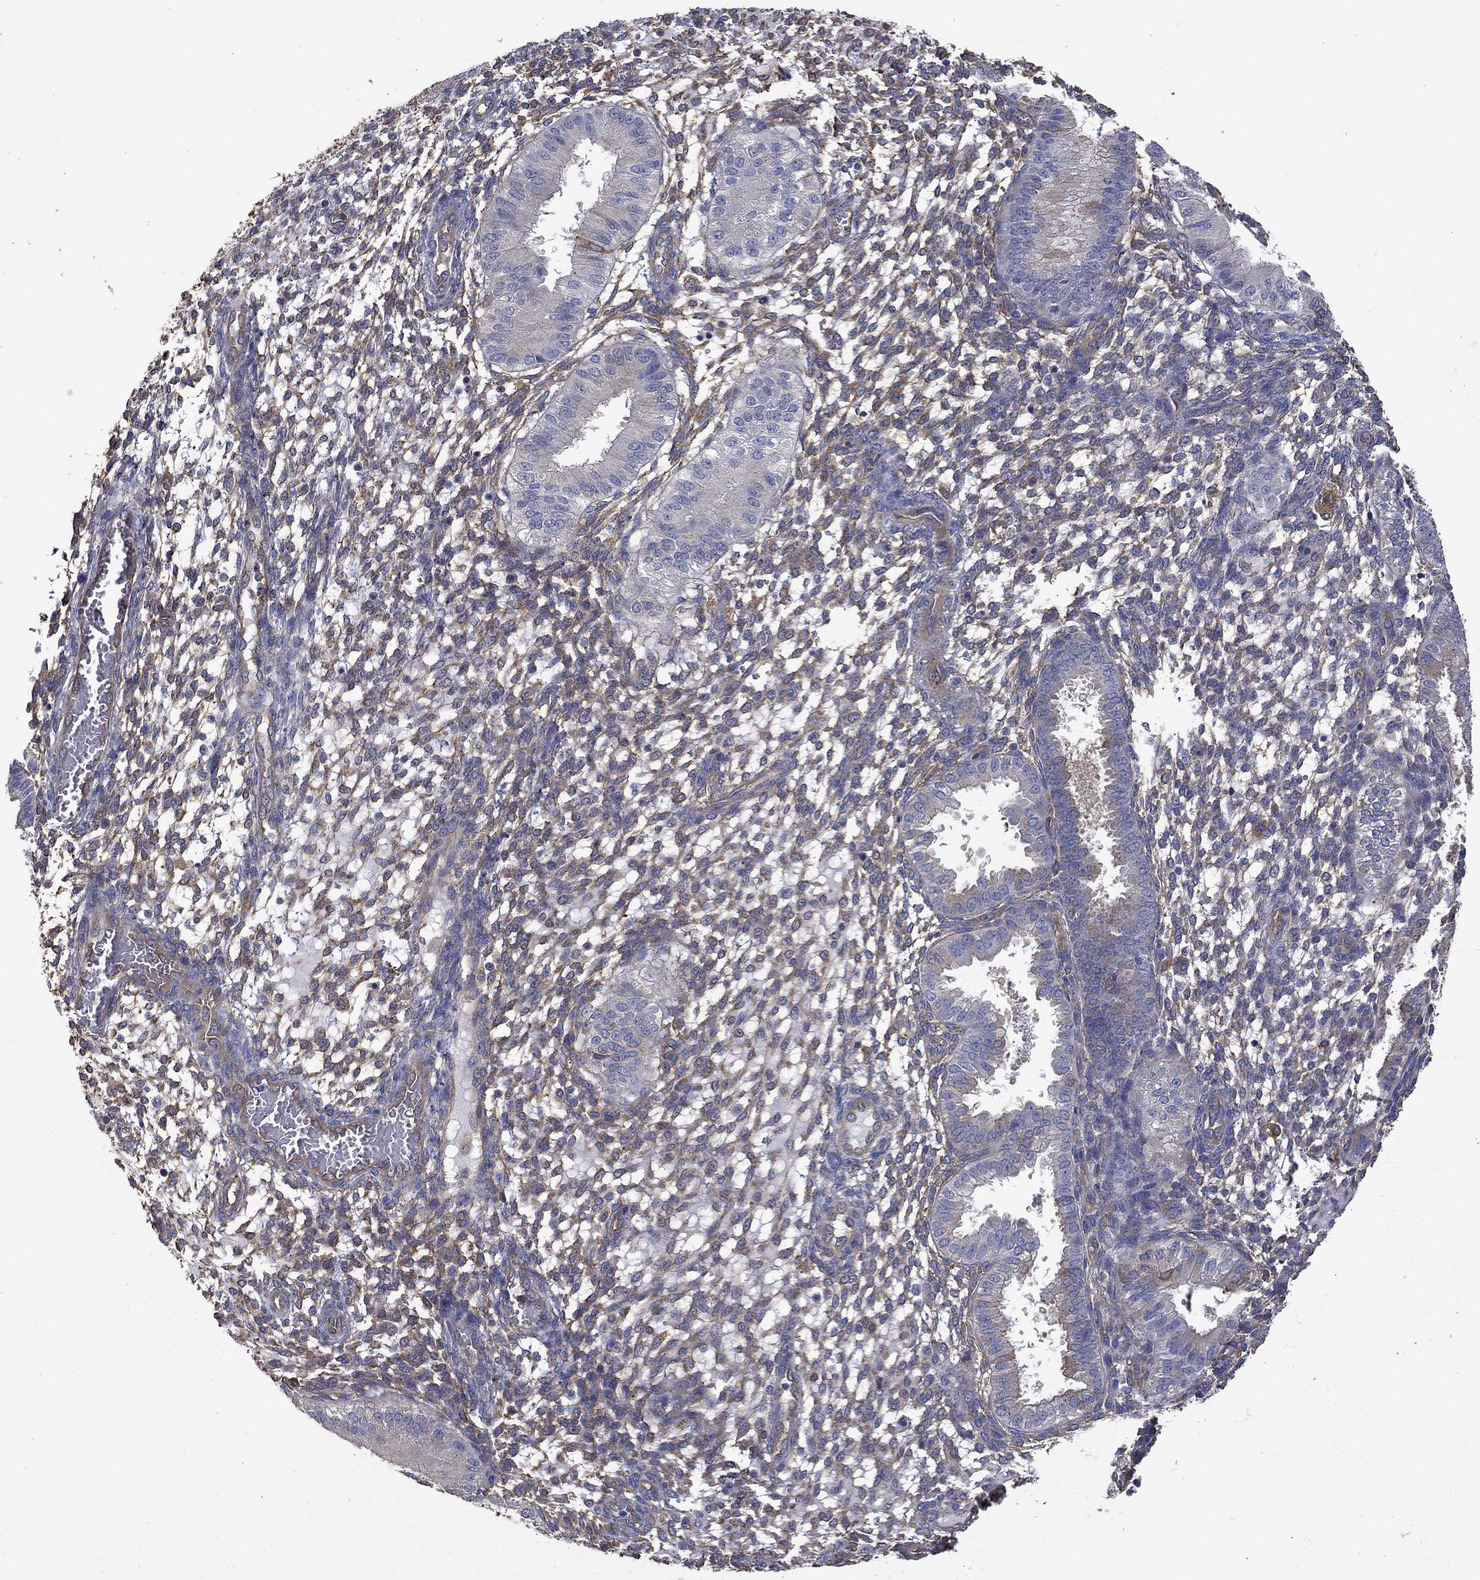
{"staining": {"intensity": "weak", "quantity": "25%-75%", "location": "cytoplasmic/membranous"}, "tissue": "endometrium", "cell_type": "Cells in endometrial stroma", "image_type": "normal", "snomed": [{"axis": "morphology", "description": "Normal tissue, NOS"}, {"axis": "topography", "description": "Endometrium"}], "caption": "A brown stain shows weak cytoplasmic/membranous positivity of a protein in cells in endometrial stroma of unremarkable endometrium. (DAB = brown stain, brightfield microscopy at high magnification).", "gene": "DPYSL2", "patient": {"sex": "female", "age": 43}}